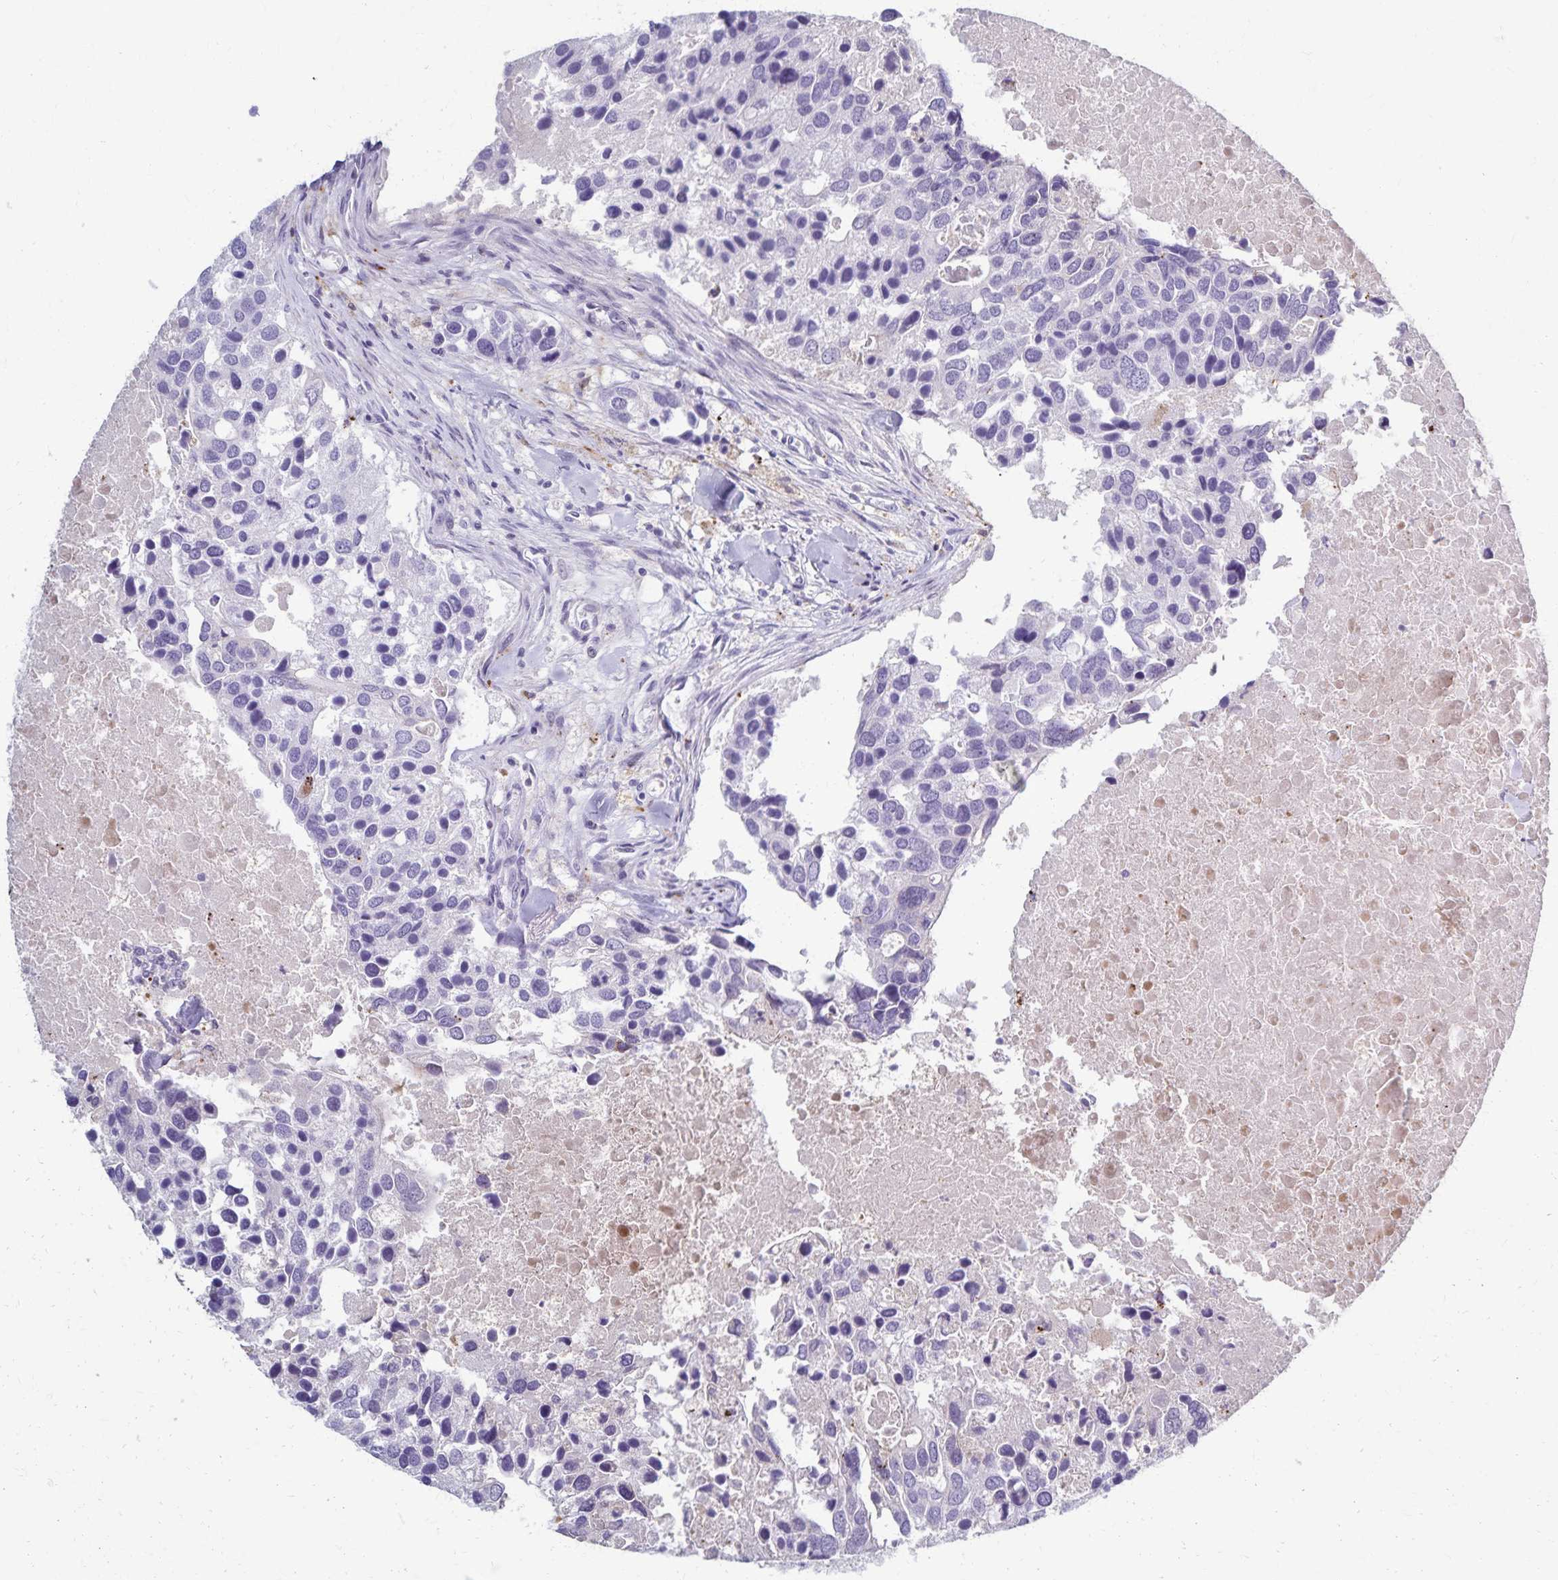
{"staining": {"intensity": "negative", "quantity": "none", "location": "none"}, "tissue": "breast cancer", "cell_type": "Tumor cells", "image_type": "cancer", "snomed": [{"axis": "morphology", "description": "Duct carcinoma"}, {"axis": "topography", "description": "Breast"}], "caption": "Immunohistochemical staining of breast infiltrating ductal carcinoma demonstrates no significant positivity in tumor cells.", "gene": "TMEM60", "patient": {"sex": "female", "age": 83}}